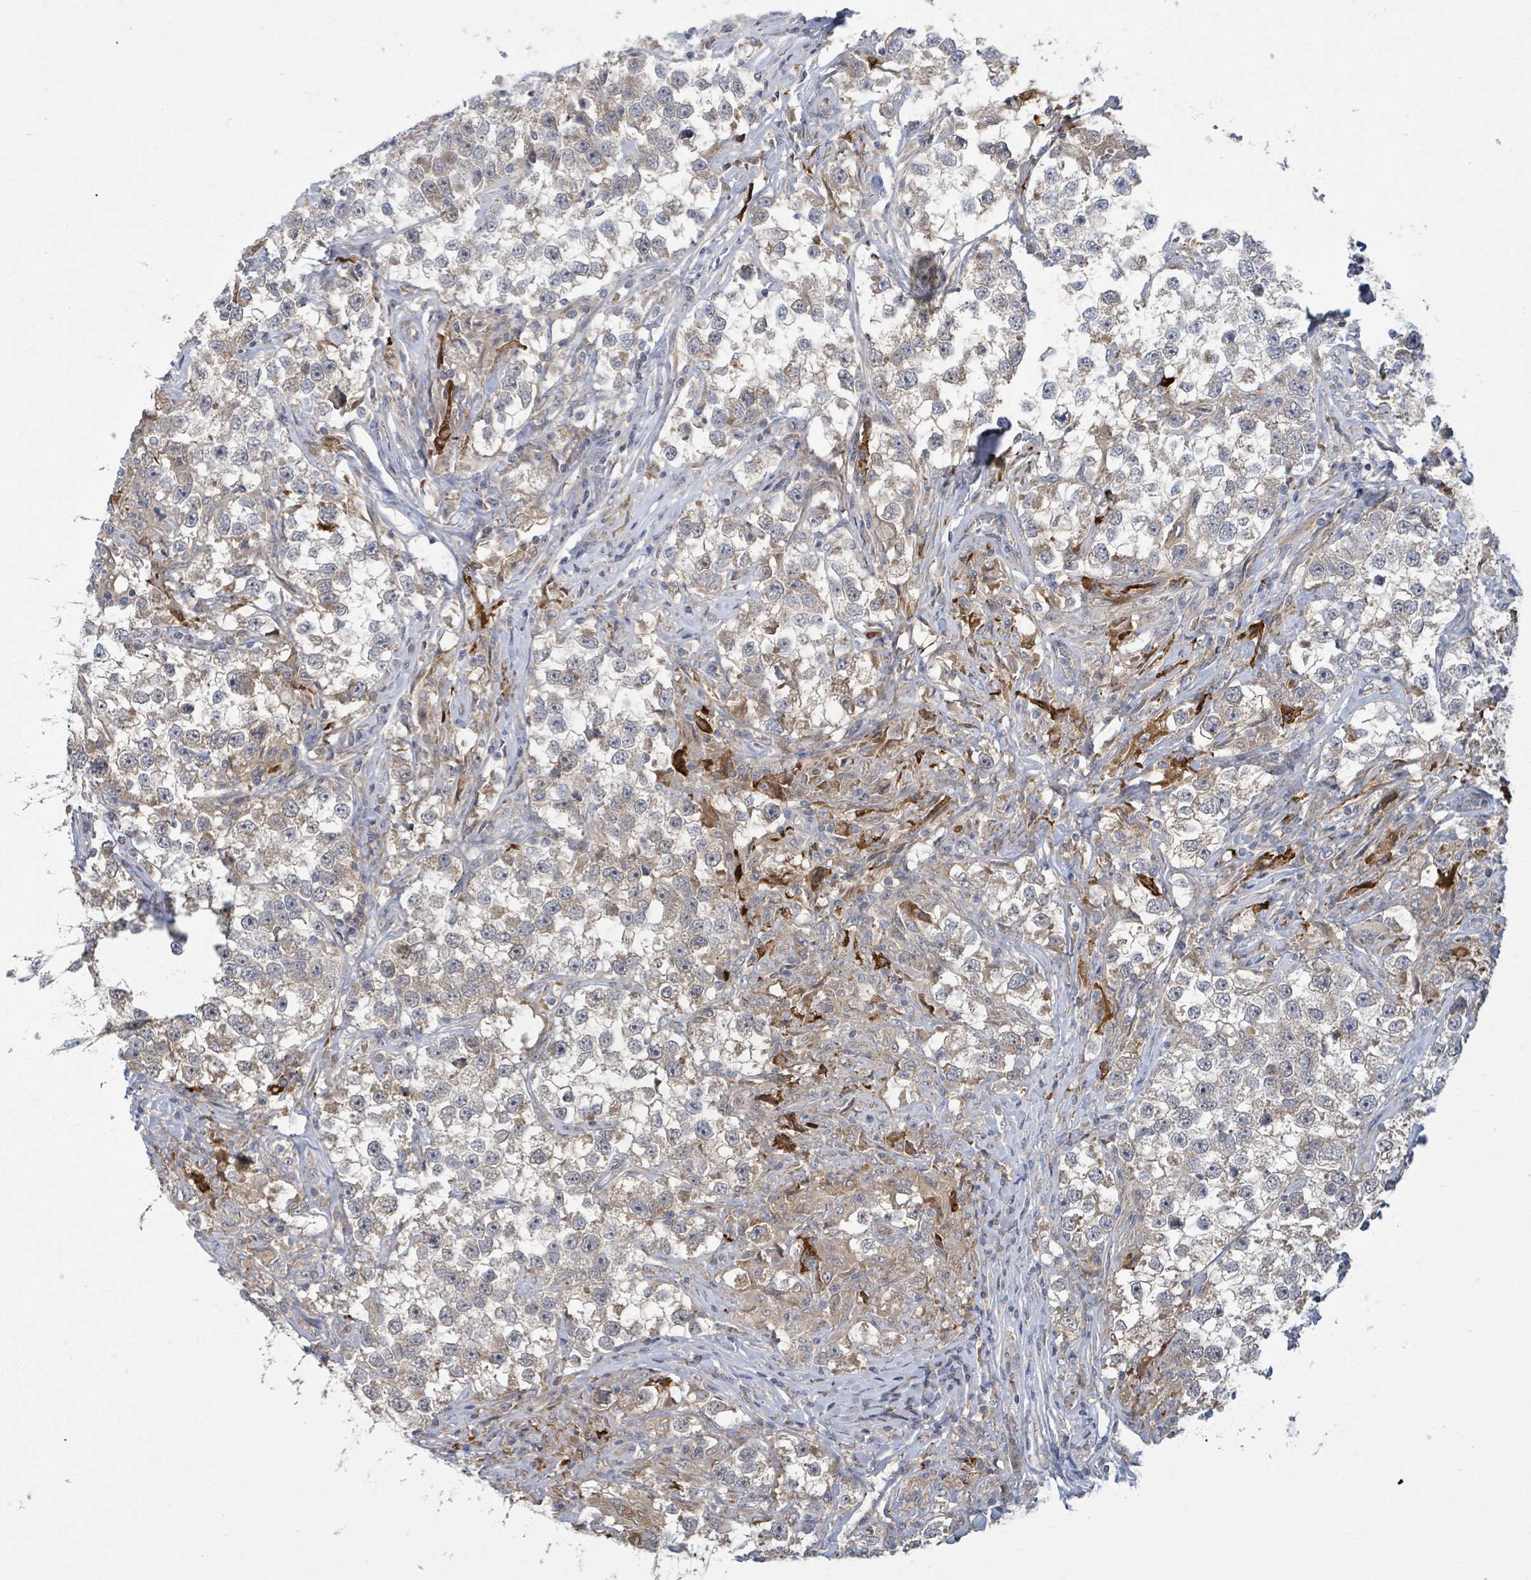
{"staining": {"intensity": "weak", "quantity": "25%-75%", "location": "cytoplasmic/membranous"}, "tissue": "testis cancer", "cell_type": "Tumor cells", "image_type": "cancer", "snomed": [{"axis": "morphology", "description": "Seminoma, NOS"}, {"axis": "topography", "description": "Testis"}], "caption": "Human testis seminoma stained with a brown dye demonstrates weak cytoplasmic/membranous positive staining in approximately 25%-75% of tumor cells.", "gene": "CCDC121", "patient": {"sex": "male", "age": 46}}